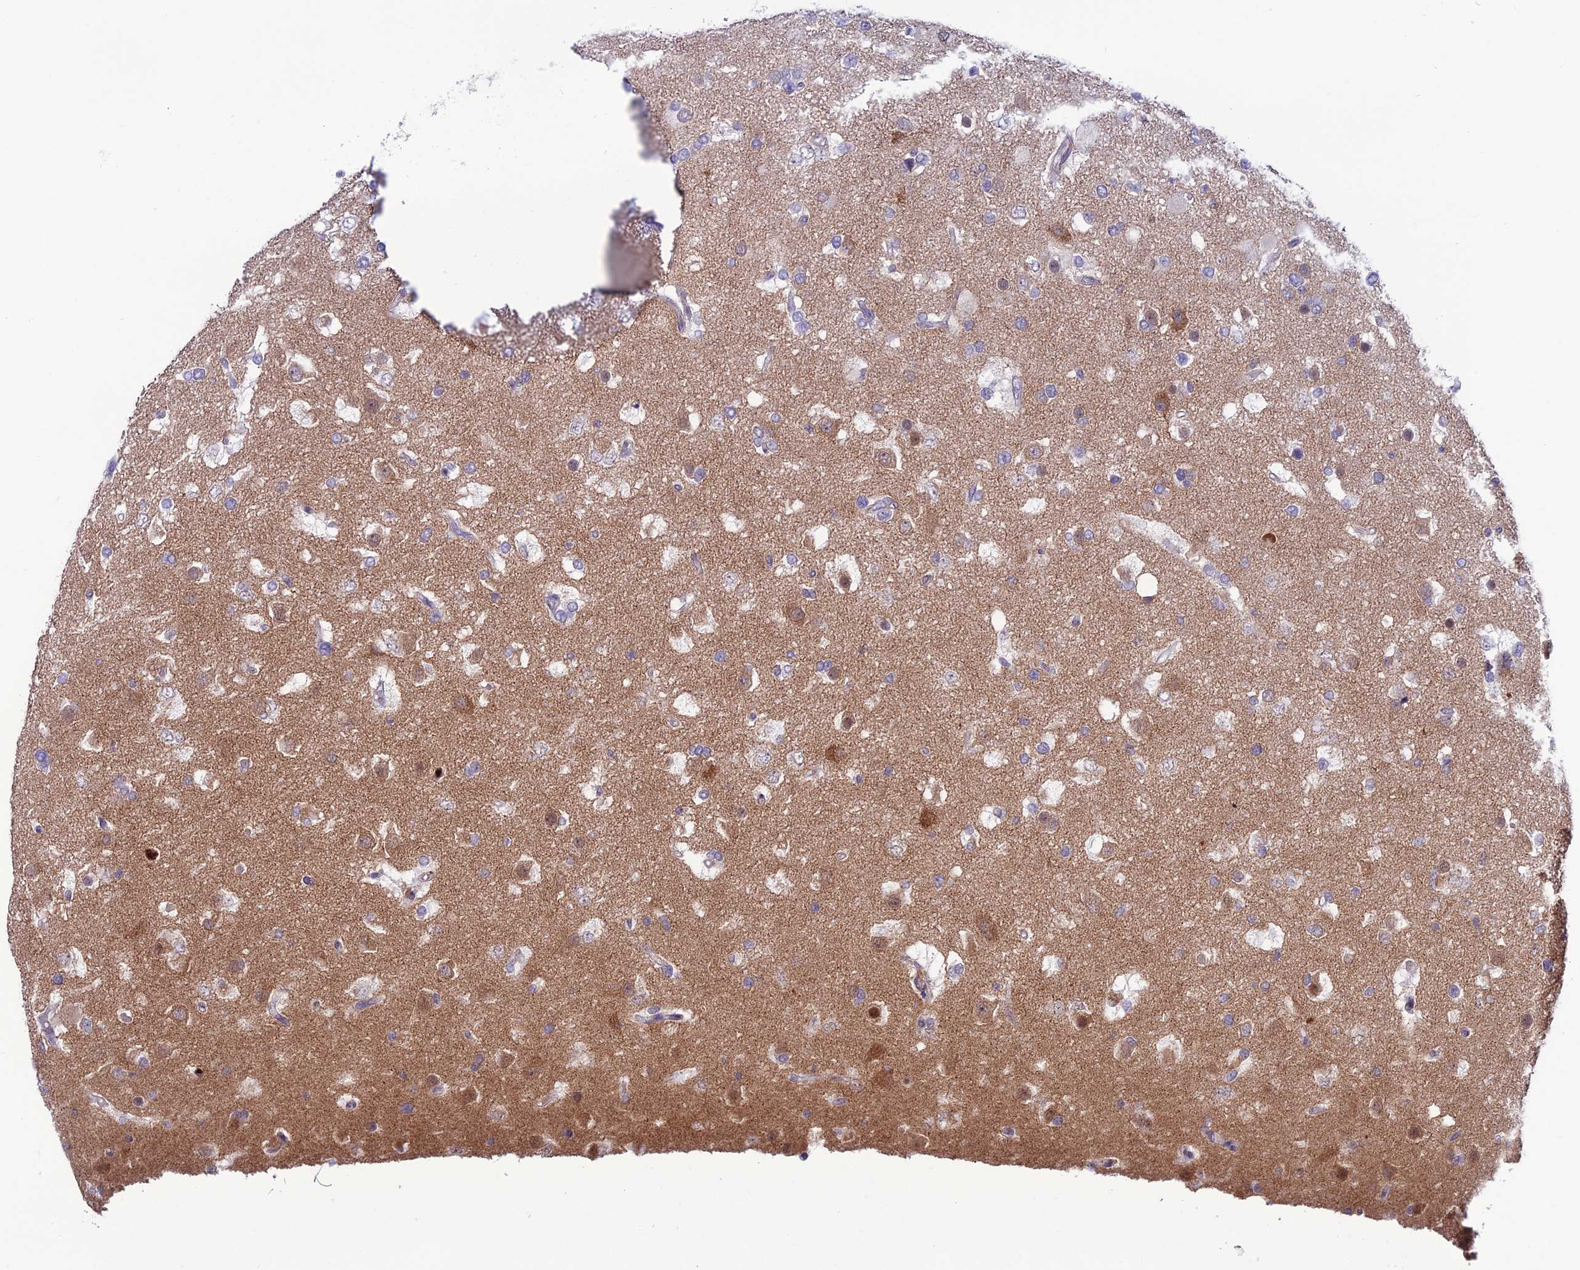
{"staining": {"intensity": "moderate", "quantity": "<25%", "location": "cytoplasmic/membranous,nuclear"}, "tissue": "glioma", "cell_type": "Tumor cells", "image_type": "cancer", "snomed": [{"axis": "morphology", "description": "Glioma, malignant, High grade"}, {"axis": "topography", "description": "Brain"}], "caption": "Malignant high-grade glioma tissue shows moderate cytoplasmic/membranous and nuclear expression in about <25% of tumor cells, visualized by immunohistochemistry. (Brightfield microscopy of DAB IHC at high magnification).", "gene": "COL6A6", "patient": {"sex": "male", "age": 53}}